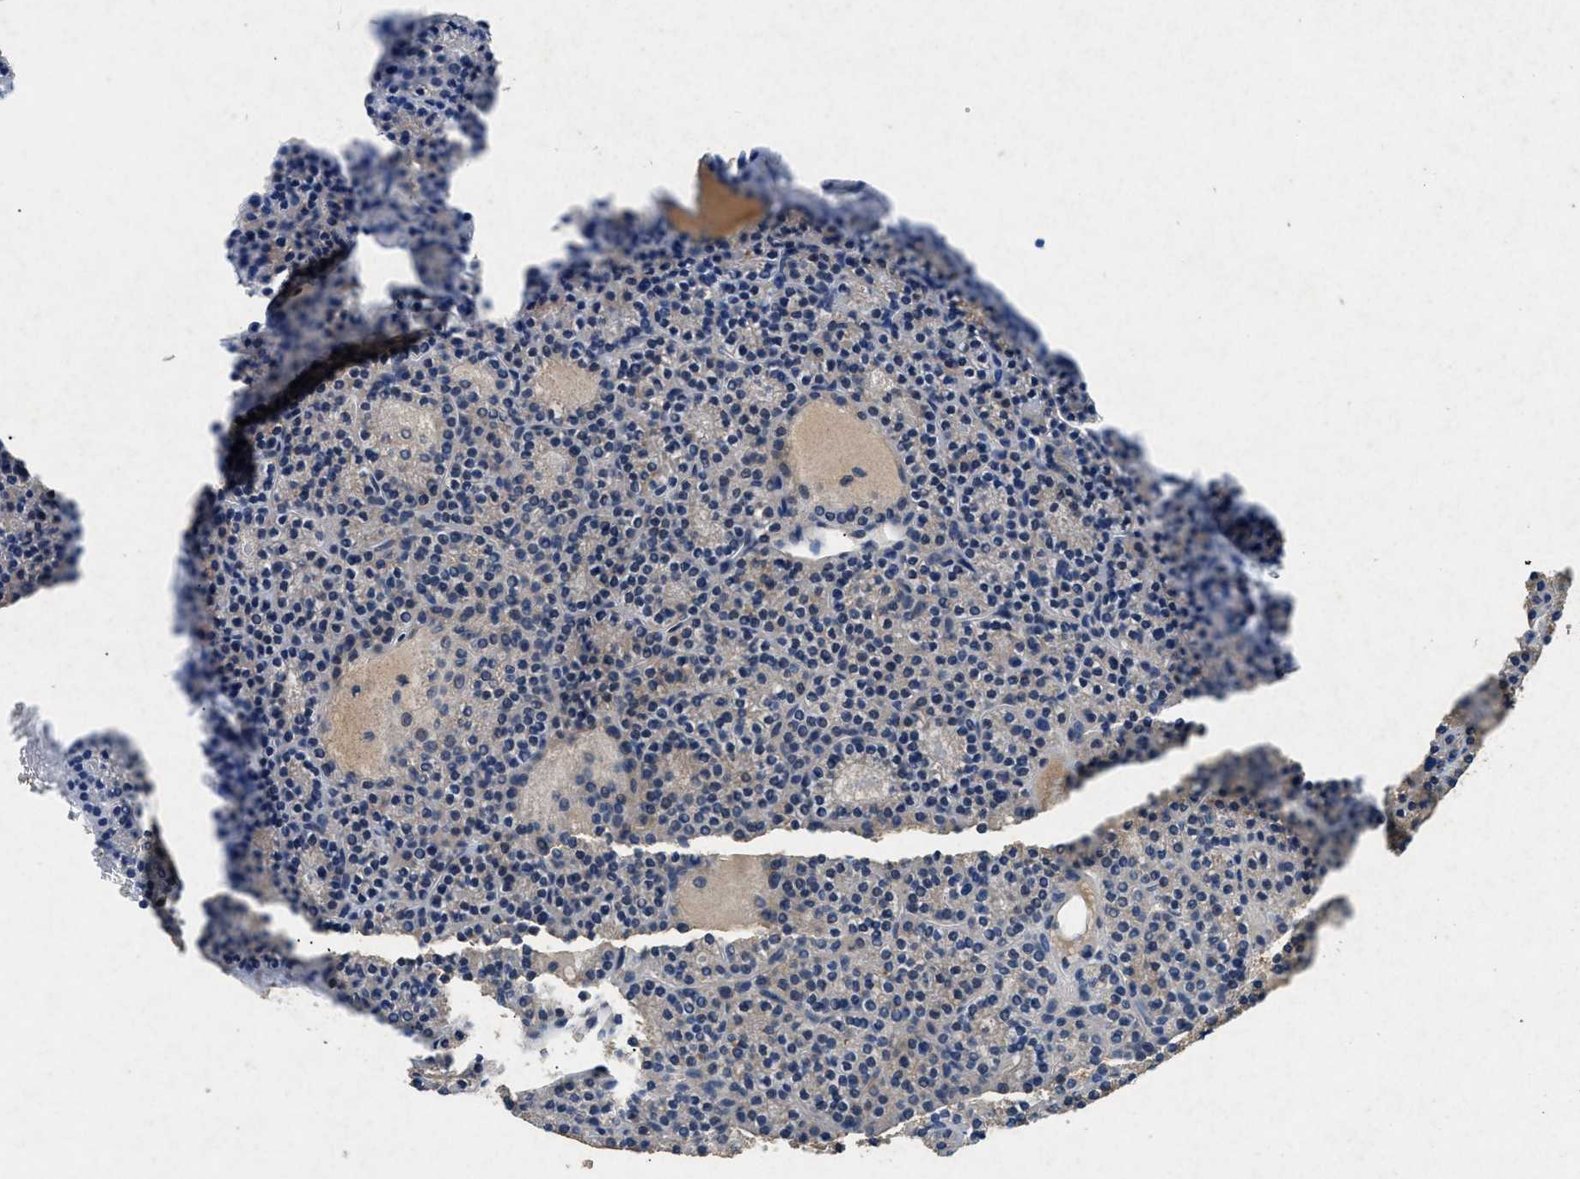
{"staining": {"intensity": "moderate", "quantity": "25%-75%", "location": "cytoplasmic/membranous"}, "tissue": "parathyroid gland", "cell_type": "Glandular cells", "image_type": "normal", "snomed": [{"axis": "morphology", "description": "Normal tissue, NOS"}, {"axis": "morphology", "description": "Adenoma, NOS"}, {"axis": "topography", "description": "Parathyroid gland"}], "caption": "Protein expression analysis of benign parathyroid gland reveals moderate cytoplasmic/membranous staining in approximately 25%-75% of glandular cells.", "gene": "CDK15", "patient": {"sex": "female", "age": 64}}